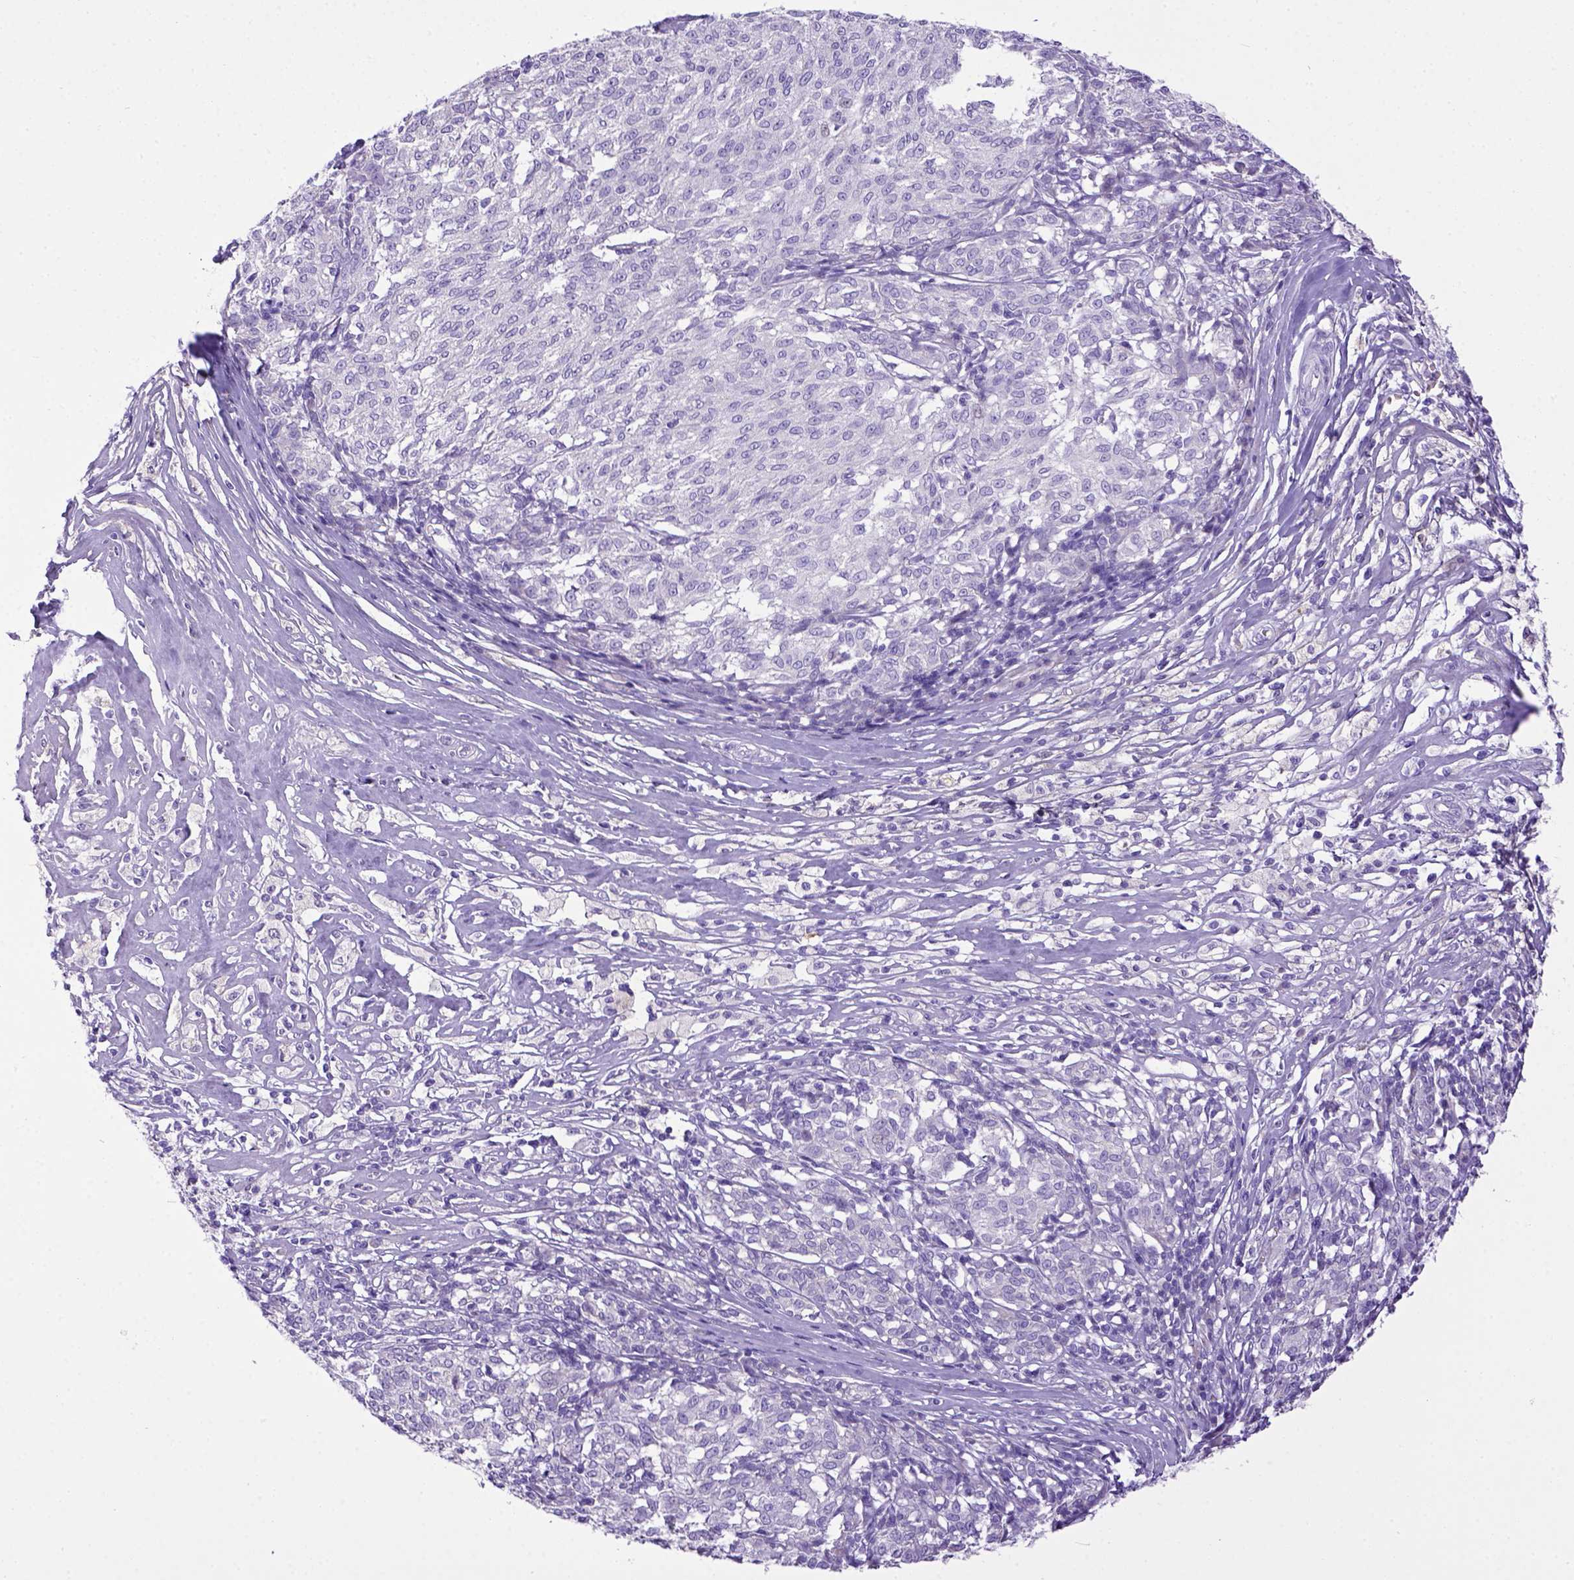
{"staining": {"intensity": "negative", "quantity": "none", "location": "none"}, "tissue": "melanoma", "cell_type": "Tumor cells", "image_type": "cancer", "snomed": [{"axis": "morphology", "description": "Malignant melanoma, NOS"}, {"axis": "topography", "description": "Skin"}], "caption": "High power microscopy histopathology image of an immunohistochemistry (IHC) image of melanoma, revealing no significant positivity in tumor cells. (Immunohistochemistry (ihc), brightfield microscopy, high magnification).", "gene": "KIT", "patient": {"sex": "female", "age": 72}}